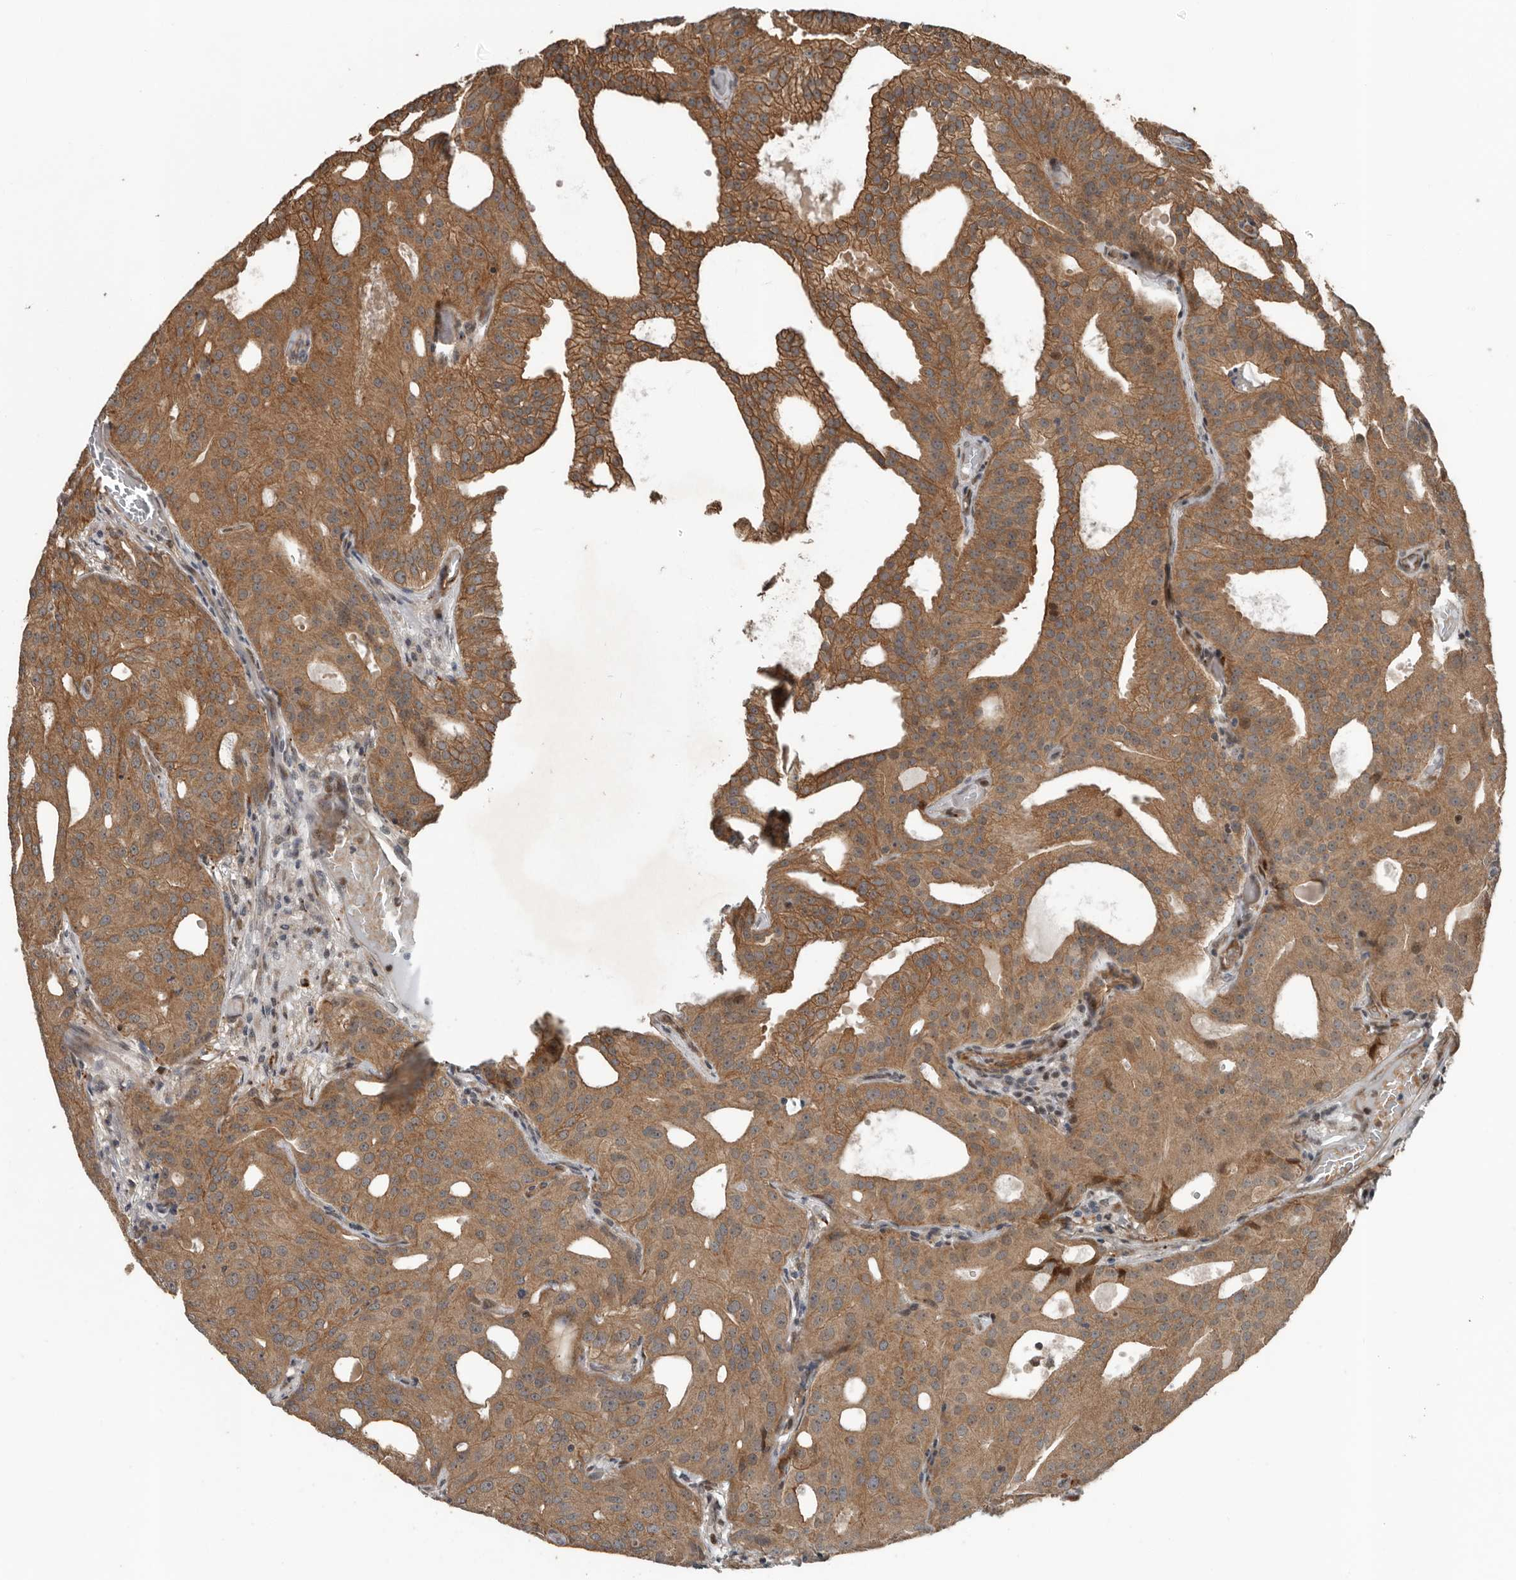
{"staining": {"intensity": "moderate", "quantity": ">75%", "location": "cytoplasmic/membranous"}, "tissue": "prostate cancer", "cell_type": "Tumor cells", "image_type": "cancer", "snomed": [{"axis": "morphology", "description": "Adenocarcinoma, Medium grade"}, {"axis": "topography", "description": "Prostate"}], "caption": "Immunohistochemical staining of human prostate cancer (adenocarcinoma (medium-grade)) displays moderate cytoplasmic/membranous protein staining in about >75% of tumor cells.", "gene": "YOD1", "patient": {"sex": "male", "age": 88}}